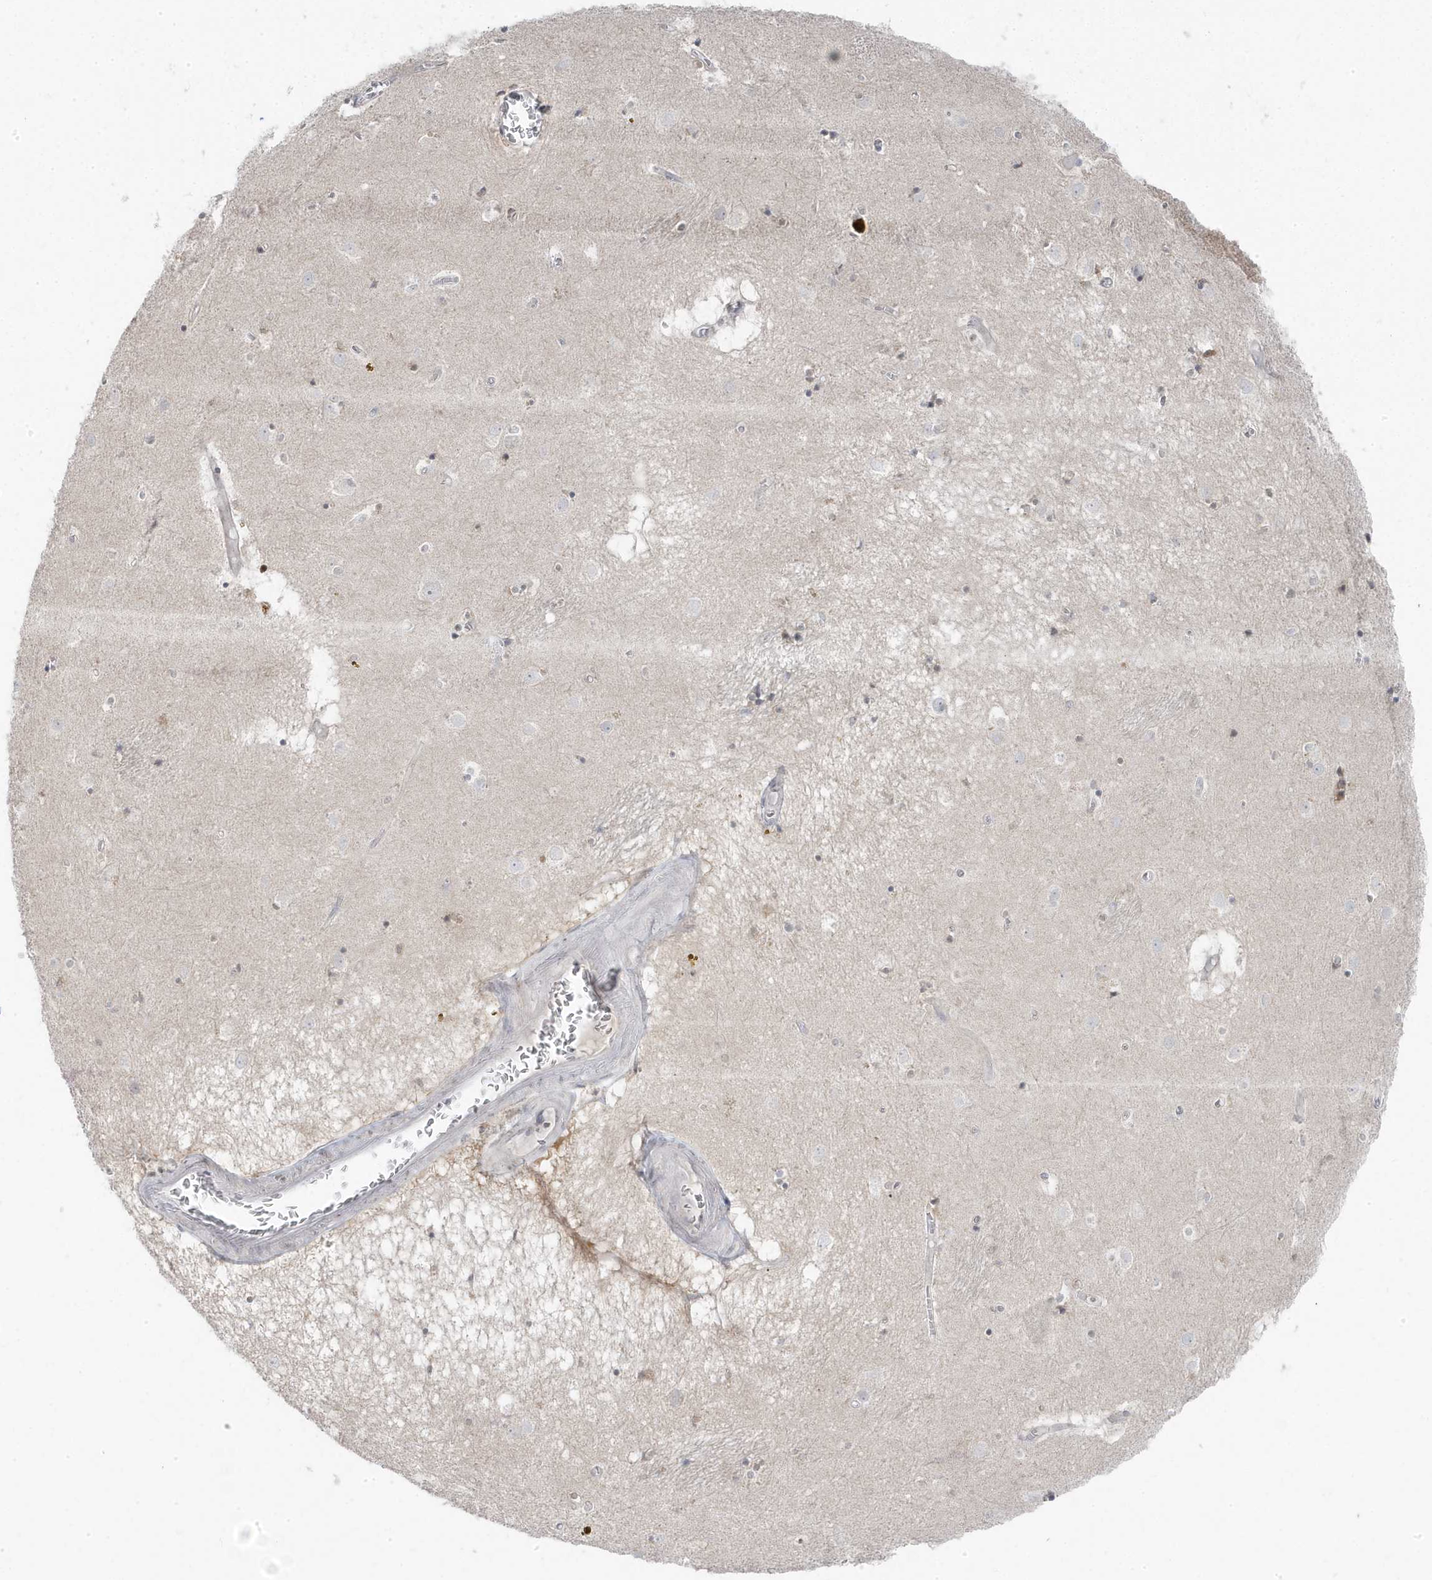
{"staining": {"intensity": "weak", "quantity": "<25%", "location": "nuclear"}, "tissue": "caudate", "cell_type": "Glial cells", "image_type": "normal", "snomed": [{"axis": "morphology", "description": "Normal tissue, NOS"}, {"axis": "topography", "description": "Lateral ventricle wall"}], "caption": "Micrograph shows no significant protein staining in glial cells of benign caudate.", "gene": "TSEN15", "patient": {"sex": "male", "age": 70}}